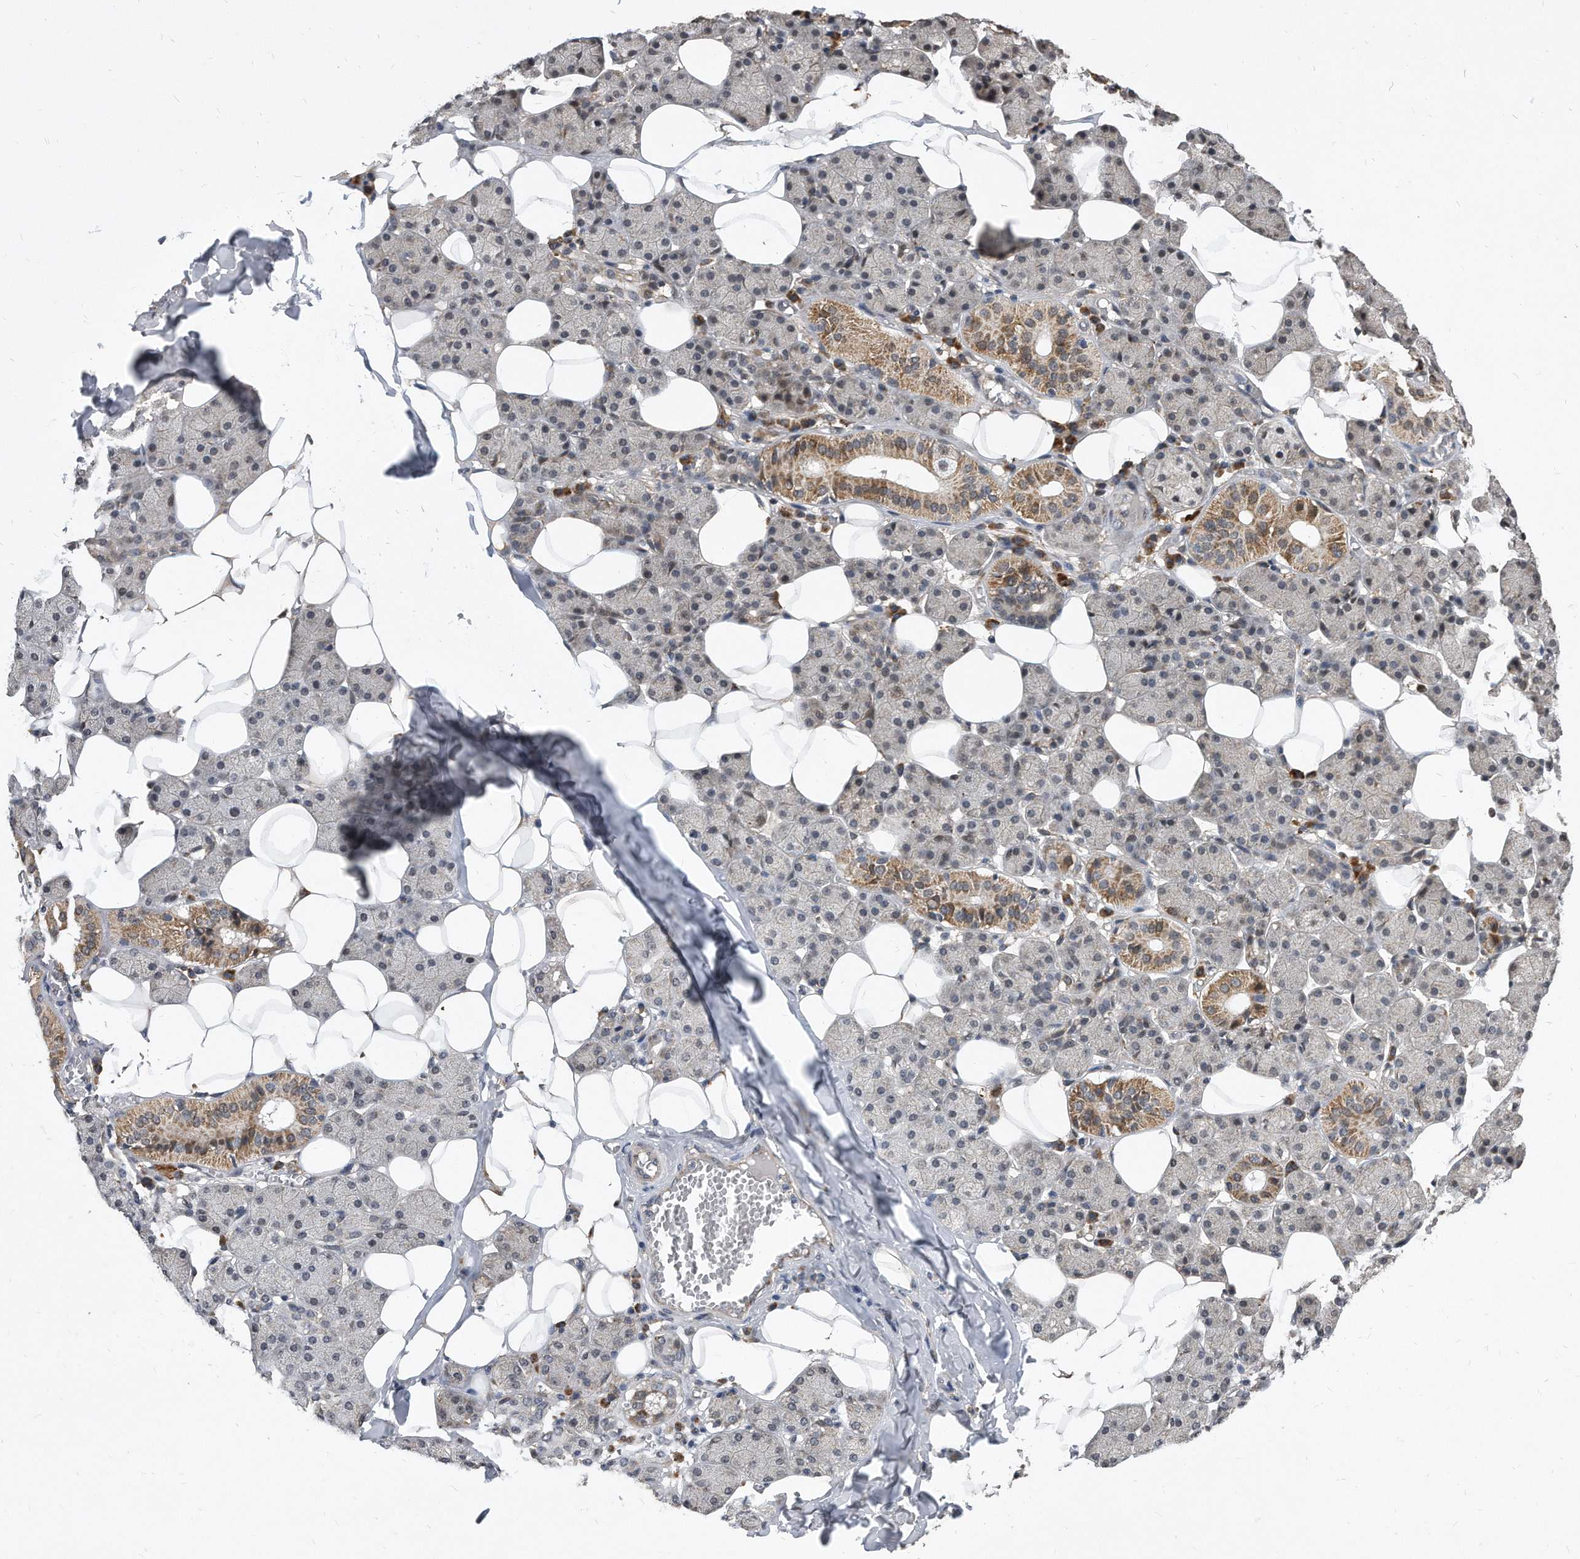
{"staining": {"intensity": "moderate", "quantity": "25%-75%", "location": "cytoplasmic/membranous,nuclear"}, "tissue": "salivary gland", "cell_type": "Glandular cells", "image_type": "normal", "snomed": [{"axis": "morphology", "description": "Normal tissue, NOS"}, {"axis": "topography", "description": "Salivary gland"}], "caption": "Immunohistochemical staining of unremarkable salivary gland shows 25%-75% levels of moderate cytoplasmic/membranous,nuclear protein positivity in about 25%-75% of glandular cells.", "gene": "SOBP", "patient": {"sex": "female", "age": 33}}